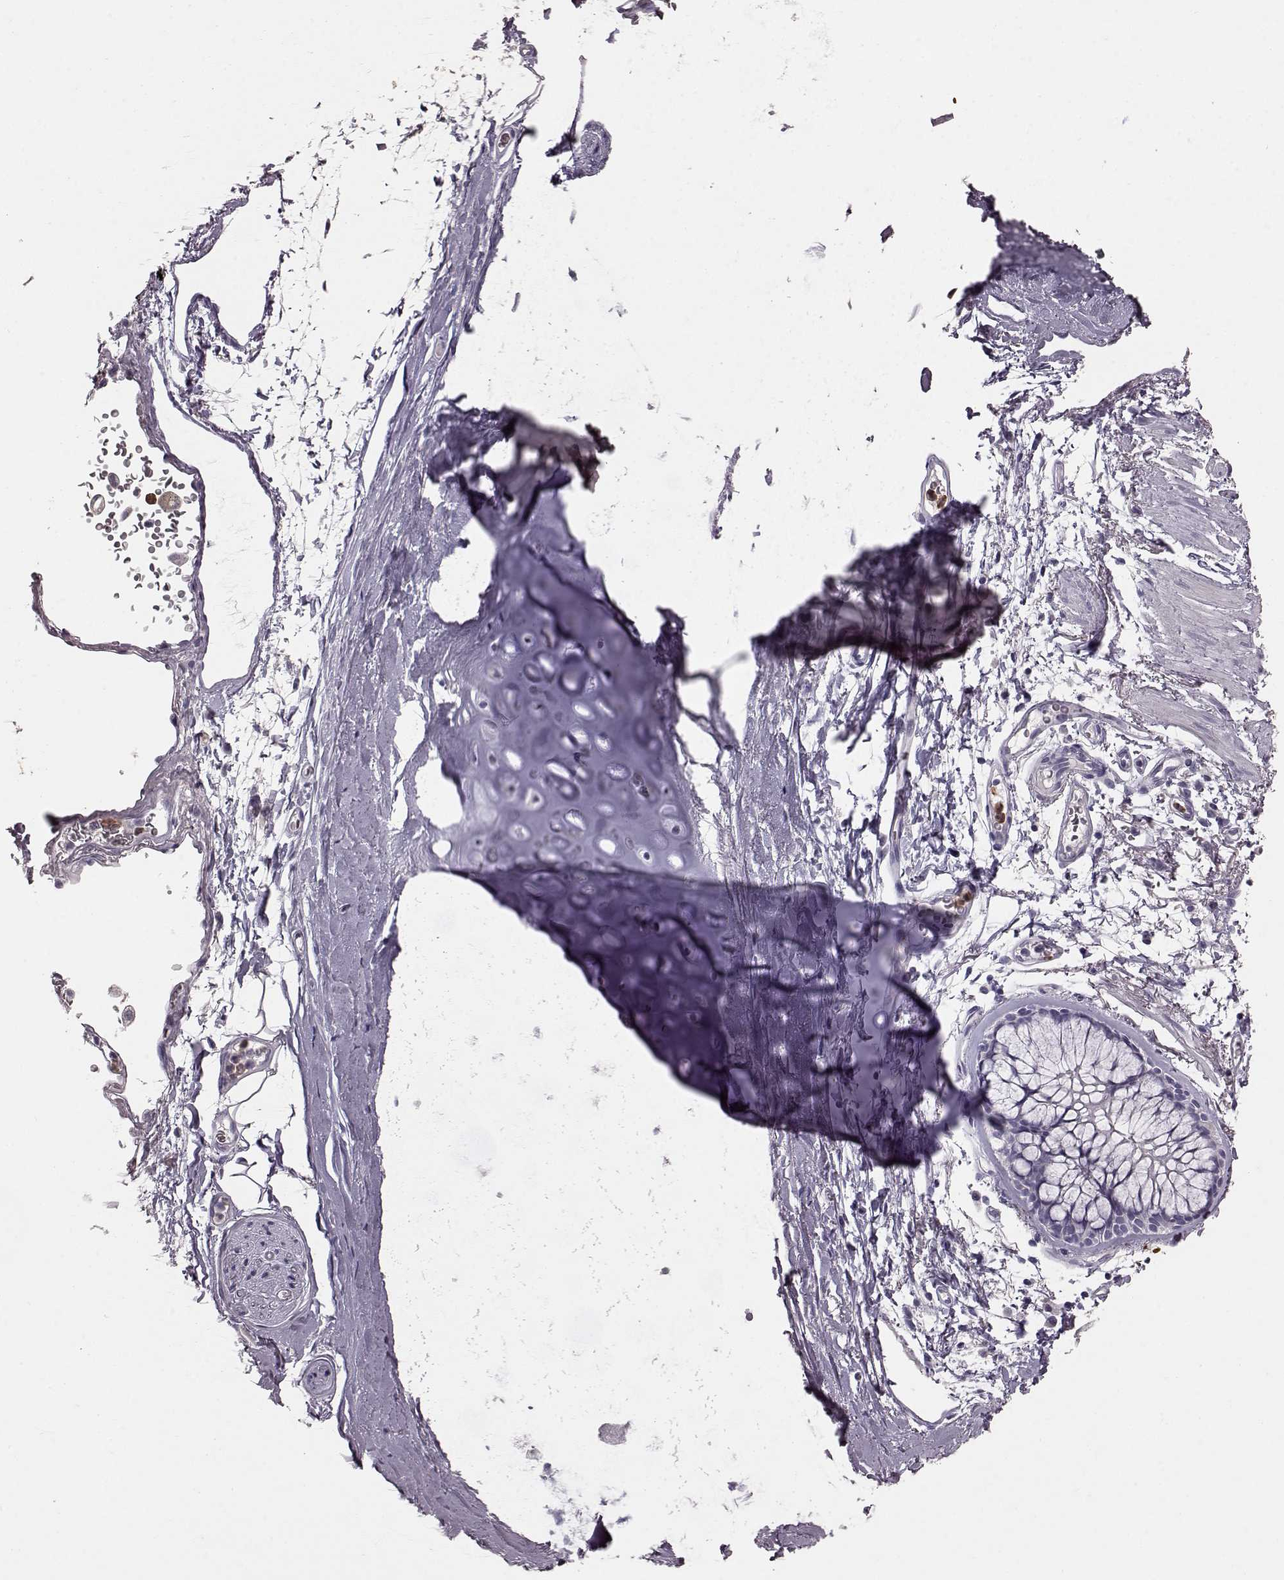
{"staining": {"intensity": "negative", "quantity": "none", "location": "none"}, "tissue": "bronchus", "cell_type": "Respiratory epithelial cells", "image_type": "normal", "snomed": [{"axis": "morphology", "description": "Normal tissue, NOS"}, {"axis": "morphology", "description": "Squamous cell carcinoma, NOS"}, {"axis": "topography", "description": "Cartilage tissue"}, {"axis": "topography", "description": "Bronchus"}], "caption": "The immunohistochemistry micrograph has no significant positivity in respiratory epithelial cells of bronchus.", "gene": "FUT4", "patient": {"sex": "male", "age": 72}}